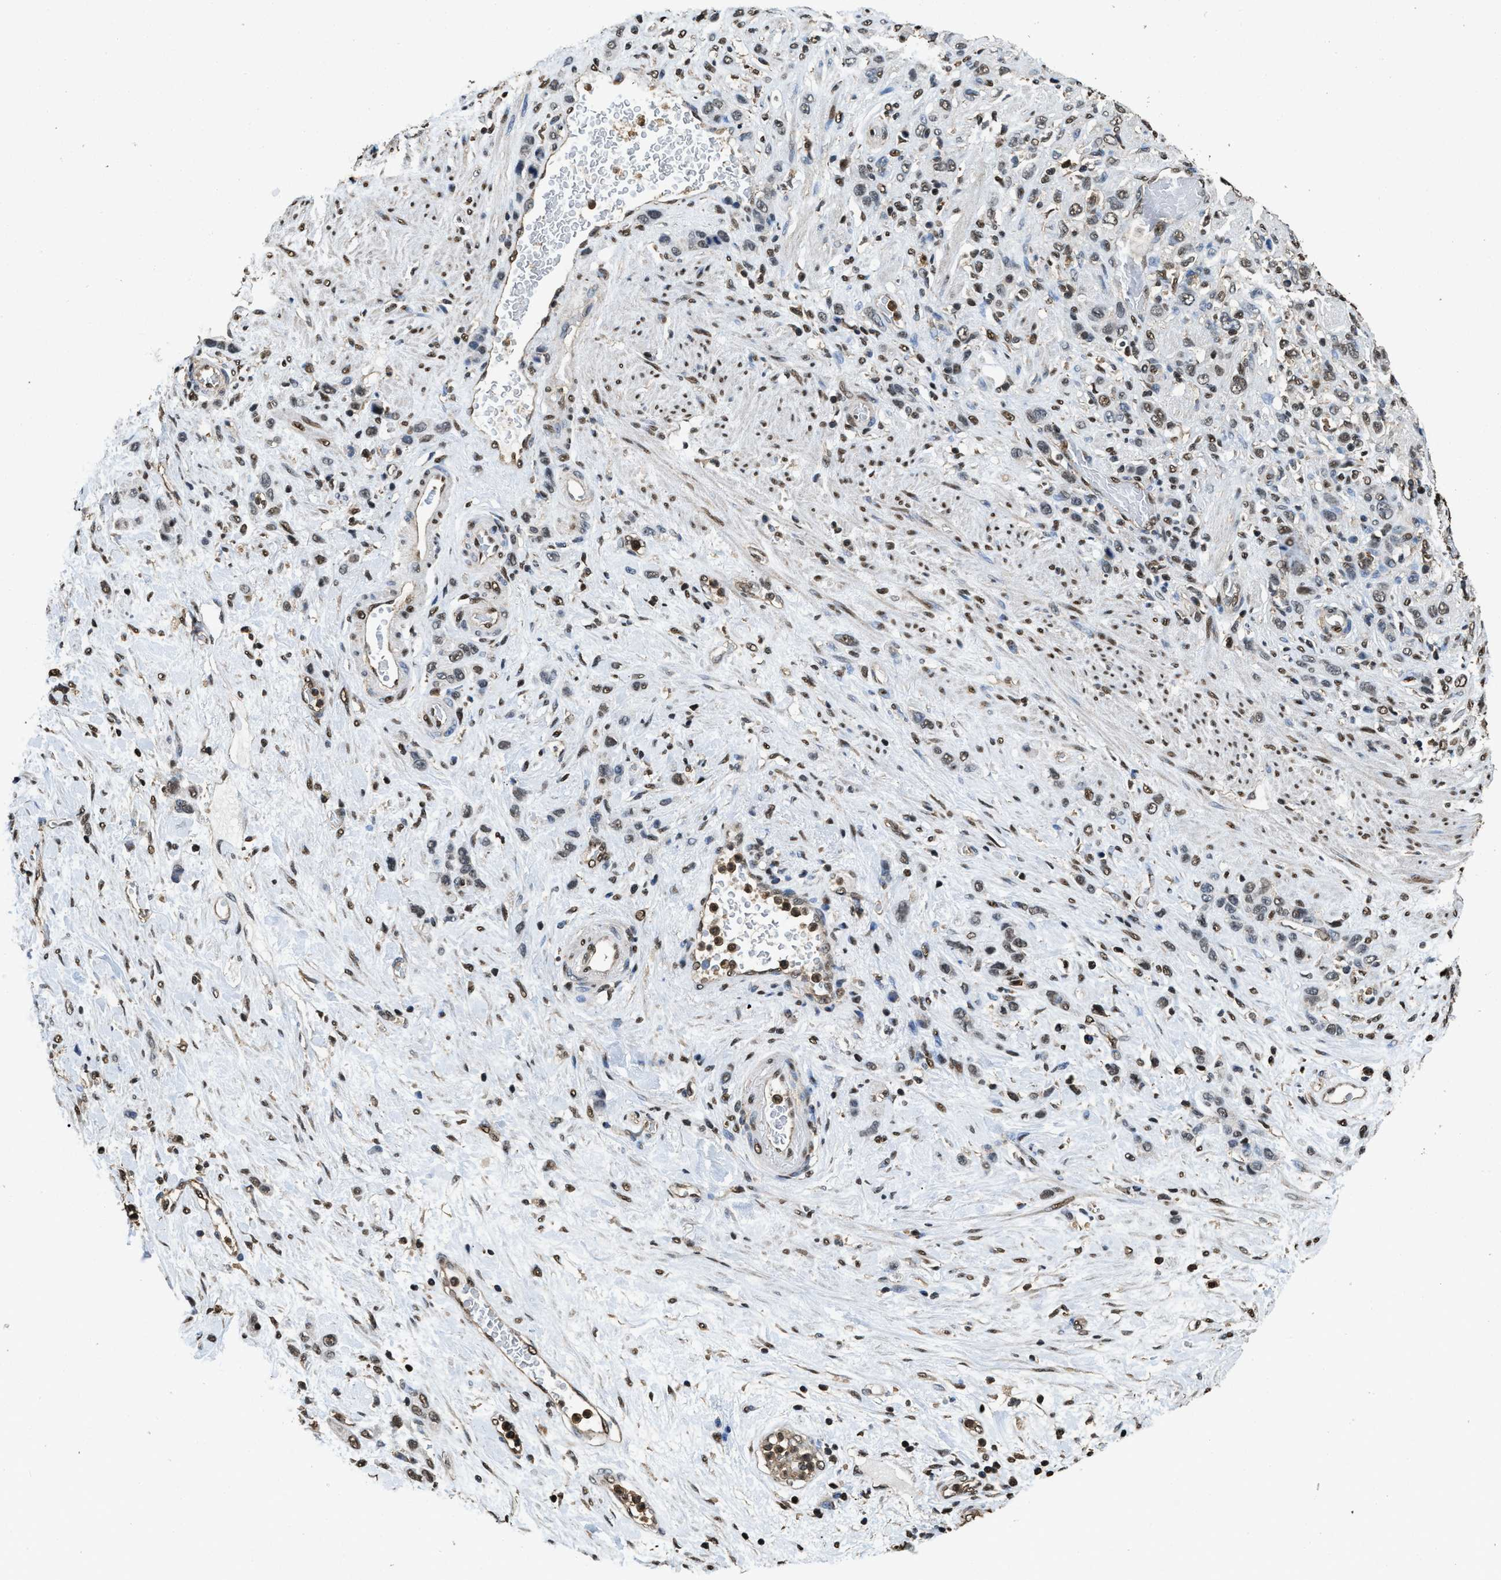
{"staining": {"intensity": "weak", "quantity": "25%-75%", "location": "nuclear"}, "tissue": "stomach cancer", "cell_type": "Tumor cells", "image_type": "cancer", "snomed": [{"axis": "morphology", "description": "Adenocarcinoma, NOS"}, {"axis": "morphology", "description": "Adenocarcinoma, High grade"}, {"axis": "topography", "description": "Stomach, upper"}, {"axis": "topography", "description": "Stomach, lower"}], "caption": "DAB (3,3'-diaminobenzidine) immunohistochemical staining of stomach cancer (adenocarcinoma (high-grade)) shows weak nuclear protein staining in approximately 25%-75% of tumor cells.", "gene": "GAPDH", "patient": {"sex": "female", "age": 65}}